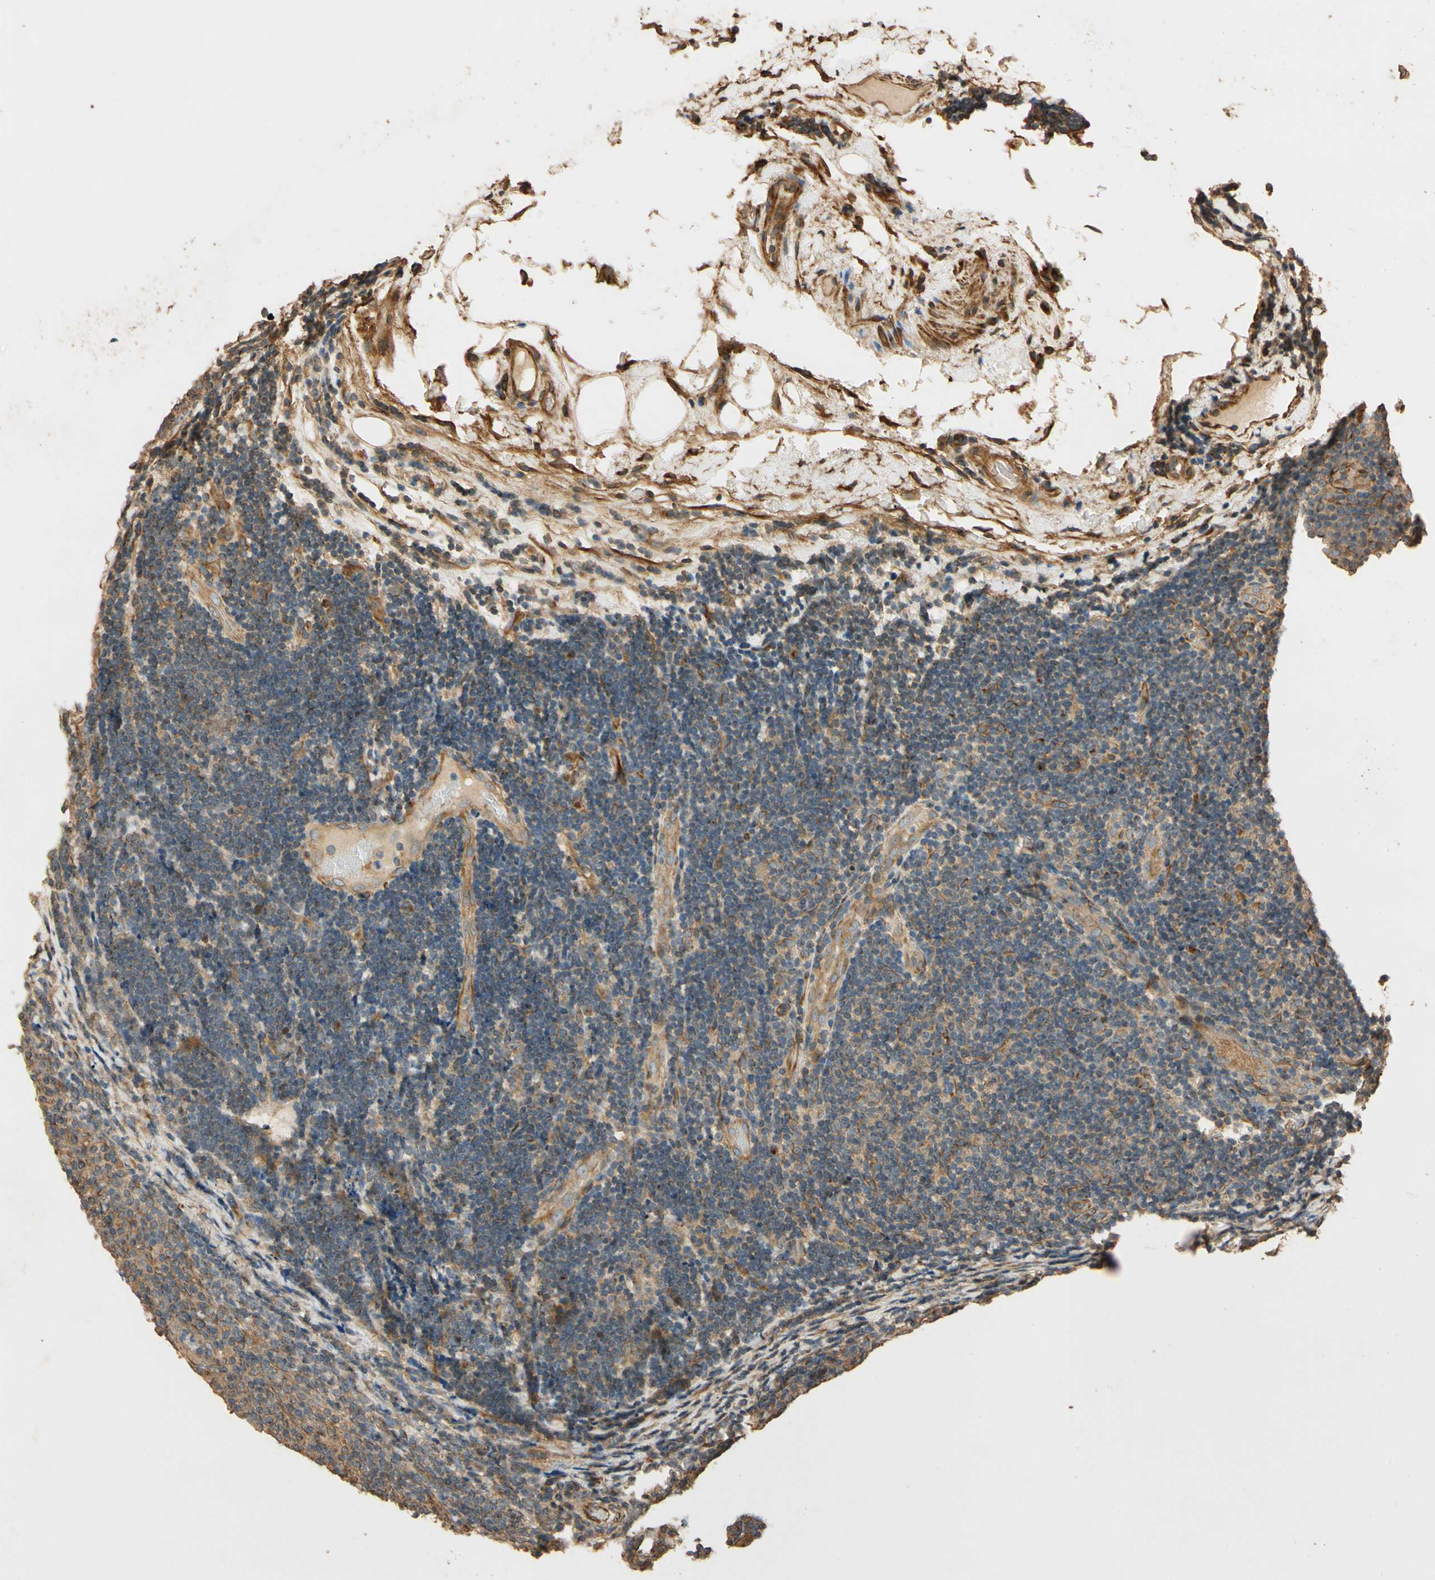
{"staining": {"intensity": "moderate", "quantity": "25%-75%", "location": "cytoplasmic/membranous"}, "tissue": "lymphoma", "cell_type": "Tumor cells", "image_type": "cancer", "snomed": [{"axis": "morphology", "description": "Malignant lymphoma, non-Hodgkin's type, Low grade"}, {"axis": "topography", "description": "Lymph node"}], "caption": "Immunohistochemistry (IHC) histopathology image of neoplastic tissue: lymphoma stained using immunohistochemistry displays medium levels of moderate protein expression localized specifically in the cytoplasmic/membranous of tumor cells, appearing as a cytoplasmic/membranous brown color.", "gene": "MGRN1", "patient": {"sex": "male", "age": 83}}